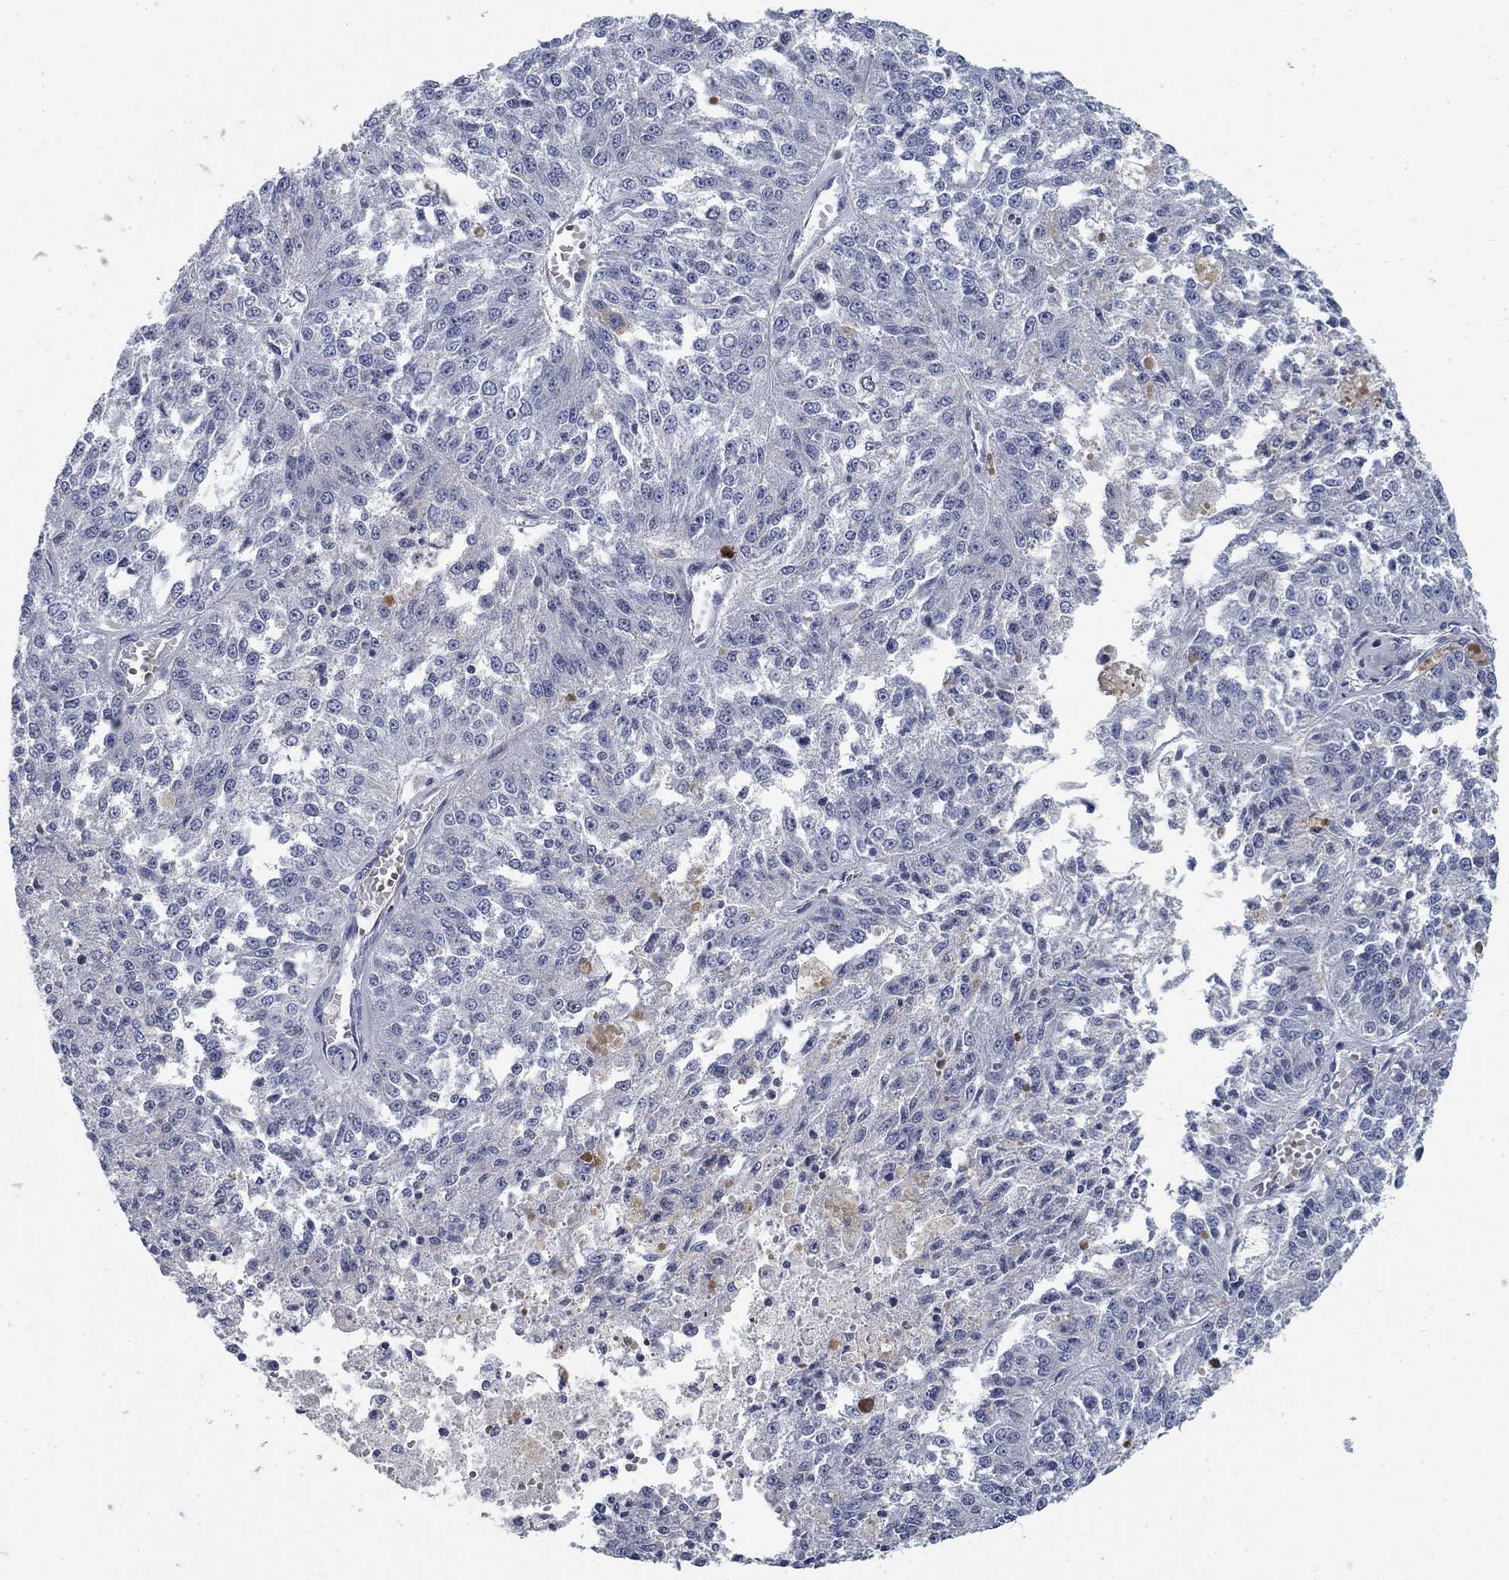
{"staining": {"intensity": "negative", "quantity": "none", "location": "none"}, "tissue": "melanoma", "cell_type": "Tumor cells", "image_type": "cancer", "snomed": [{"axis": "morphology", "description": "Malignant melanoma, Metastatic site"}, {"axis": "topography", "description": "Lymph node"}], "caption": "Immunohistochemistry (IHC) histopathology image of human melanoma stained for a protein (brown), which reveals no expression in tumor cells.", "gene": "DNER", "patient": {"sex": "female", "age": 64}}